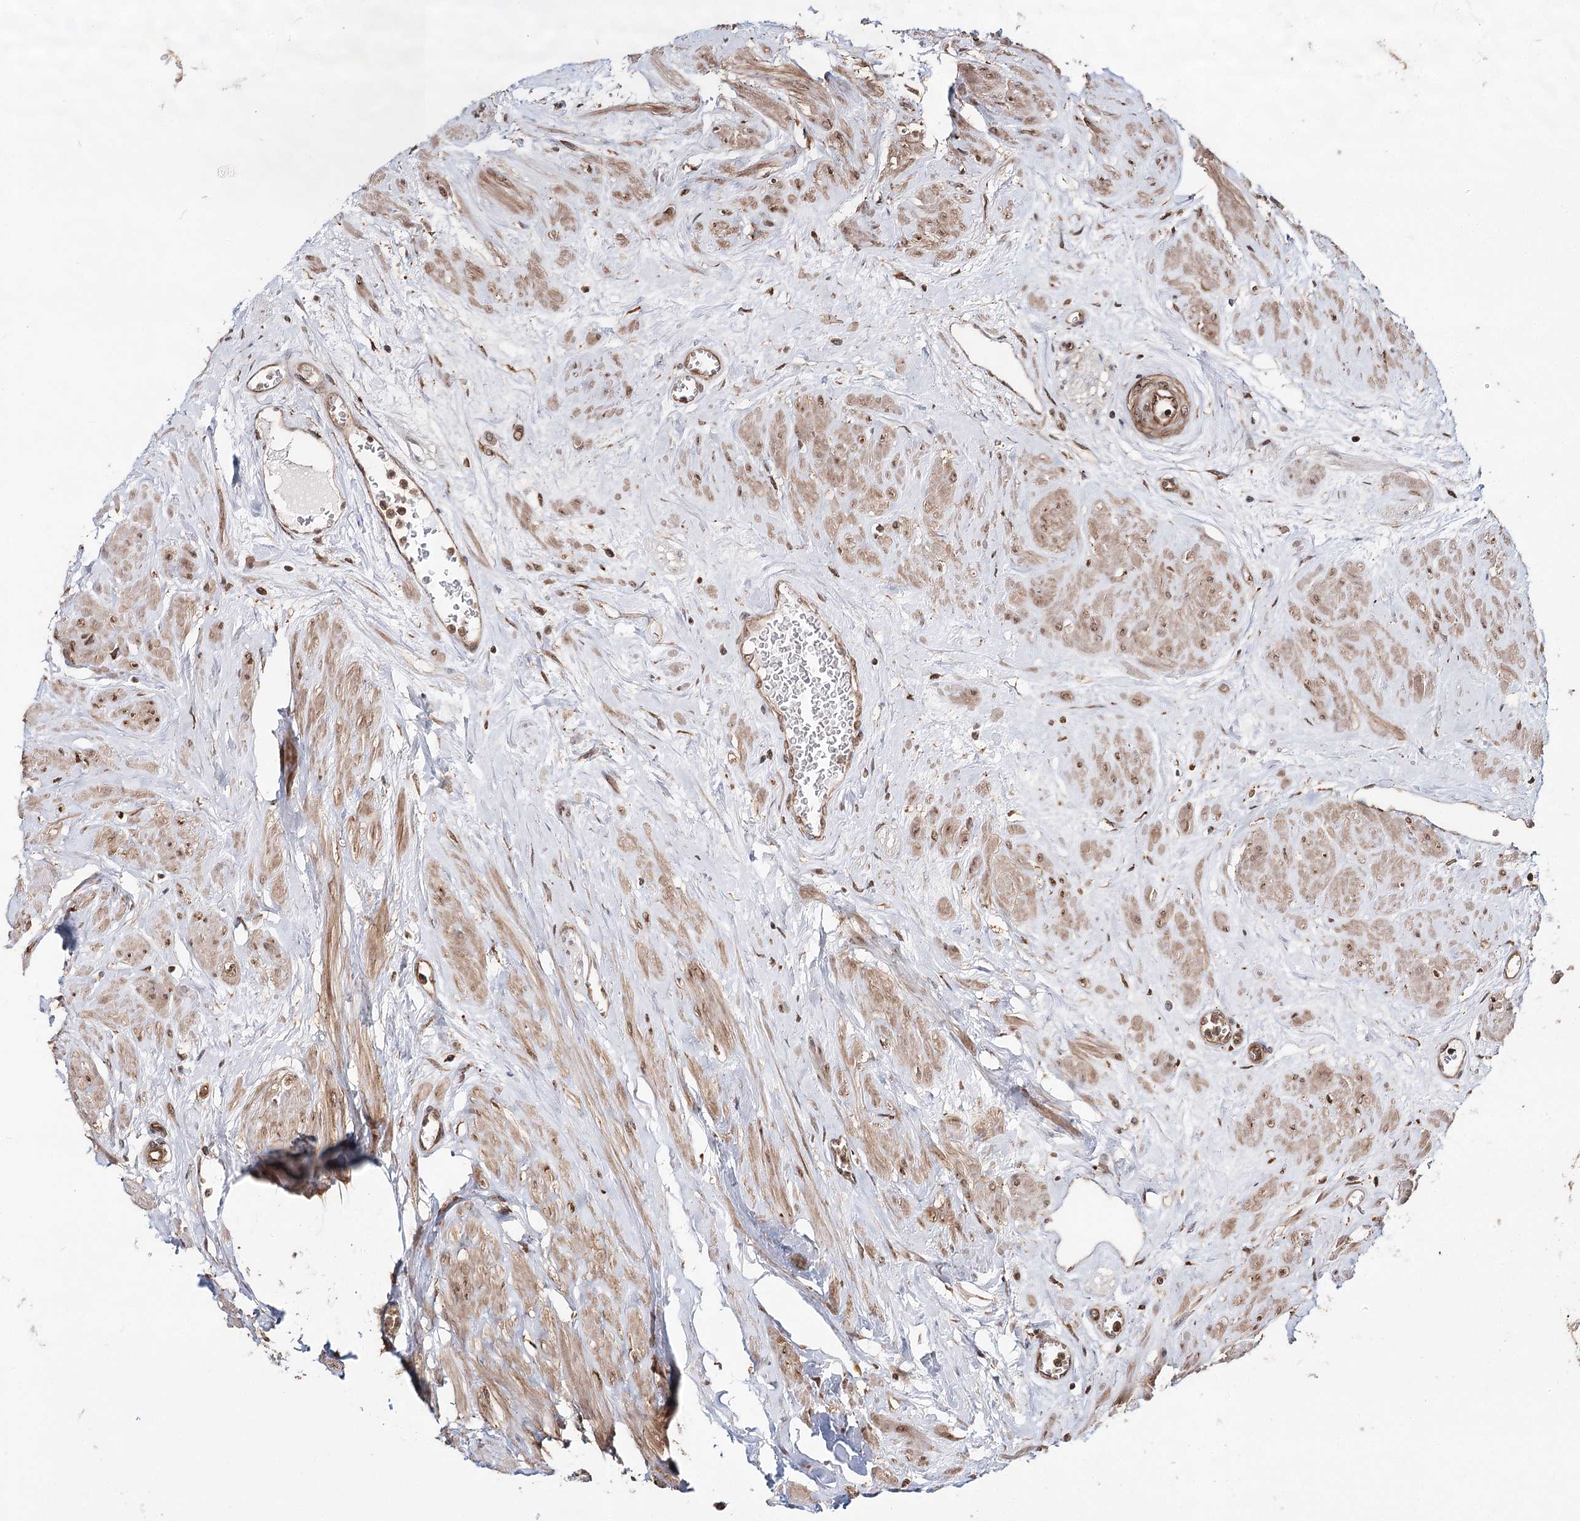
{"staining": {"intensity": "strong", "quantity": ">75%", "location": "cytoplasmic/membranous"}, "tissue": "seminal vesicle", "cell_type": "Glandular cells", "image_type": "normal", "snomed": [{"axis": "morphology", "description": "Normal tissue, NOS"}, {"axis": "topography", "description": "Prostate"}, {"axis": "topography", "description": "Seminal veicle"}], "caption": "Immunohistochemical staining of unremarkable seminal vesicle displays high levels of strong cytoplasmic/membranous expression in approximately >75% of glandular cells.", "gene": "DNAJB14", "patient": {"sex": "male", "age": 60}}